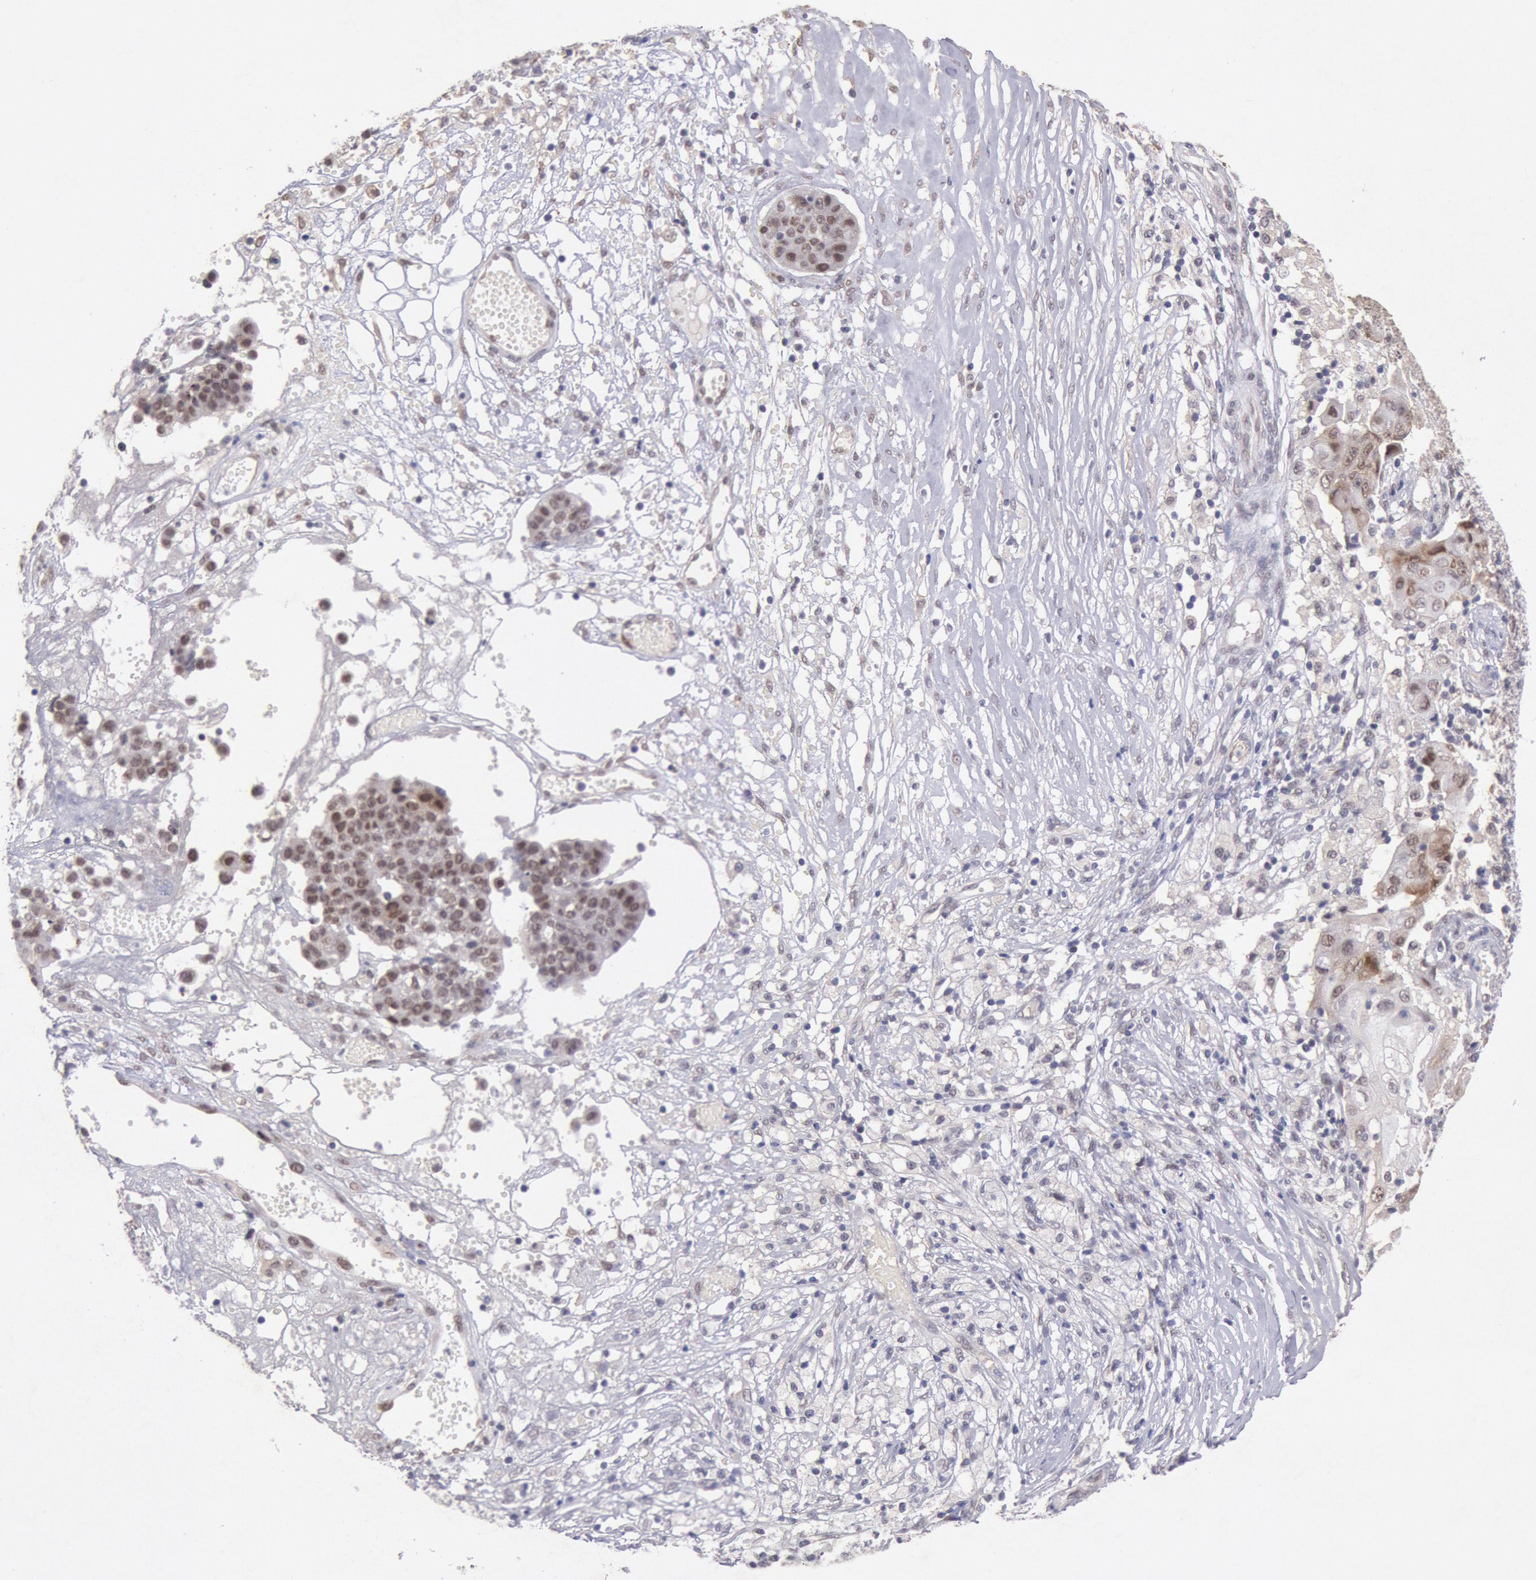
{"staining": {"intensity": "weak", "quantity": ">75%", "location": "nuclear"}, "tissue": "ovarian cancer", "cell_type": "Tumor cells", "image_type": "cancer", "snomed": [{"axis": "morphology", "description": "Carcinoma, endometroid"}, {"axis": "topography", "description": "Ovary"}], "caption": "A brown stain highlights weak nuclear positivity of a protein in human ovarian cancer tumor cells.", "gene": "CDKN2B", "patient": {"sex": "female", "age": 42}}